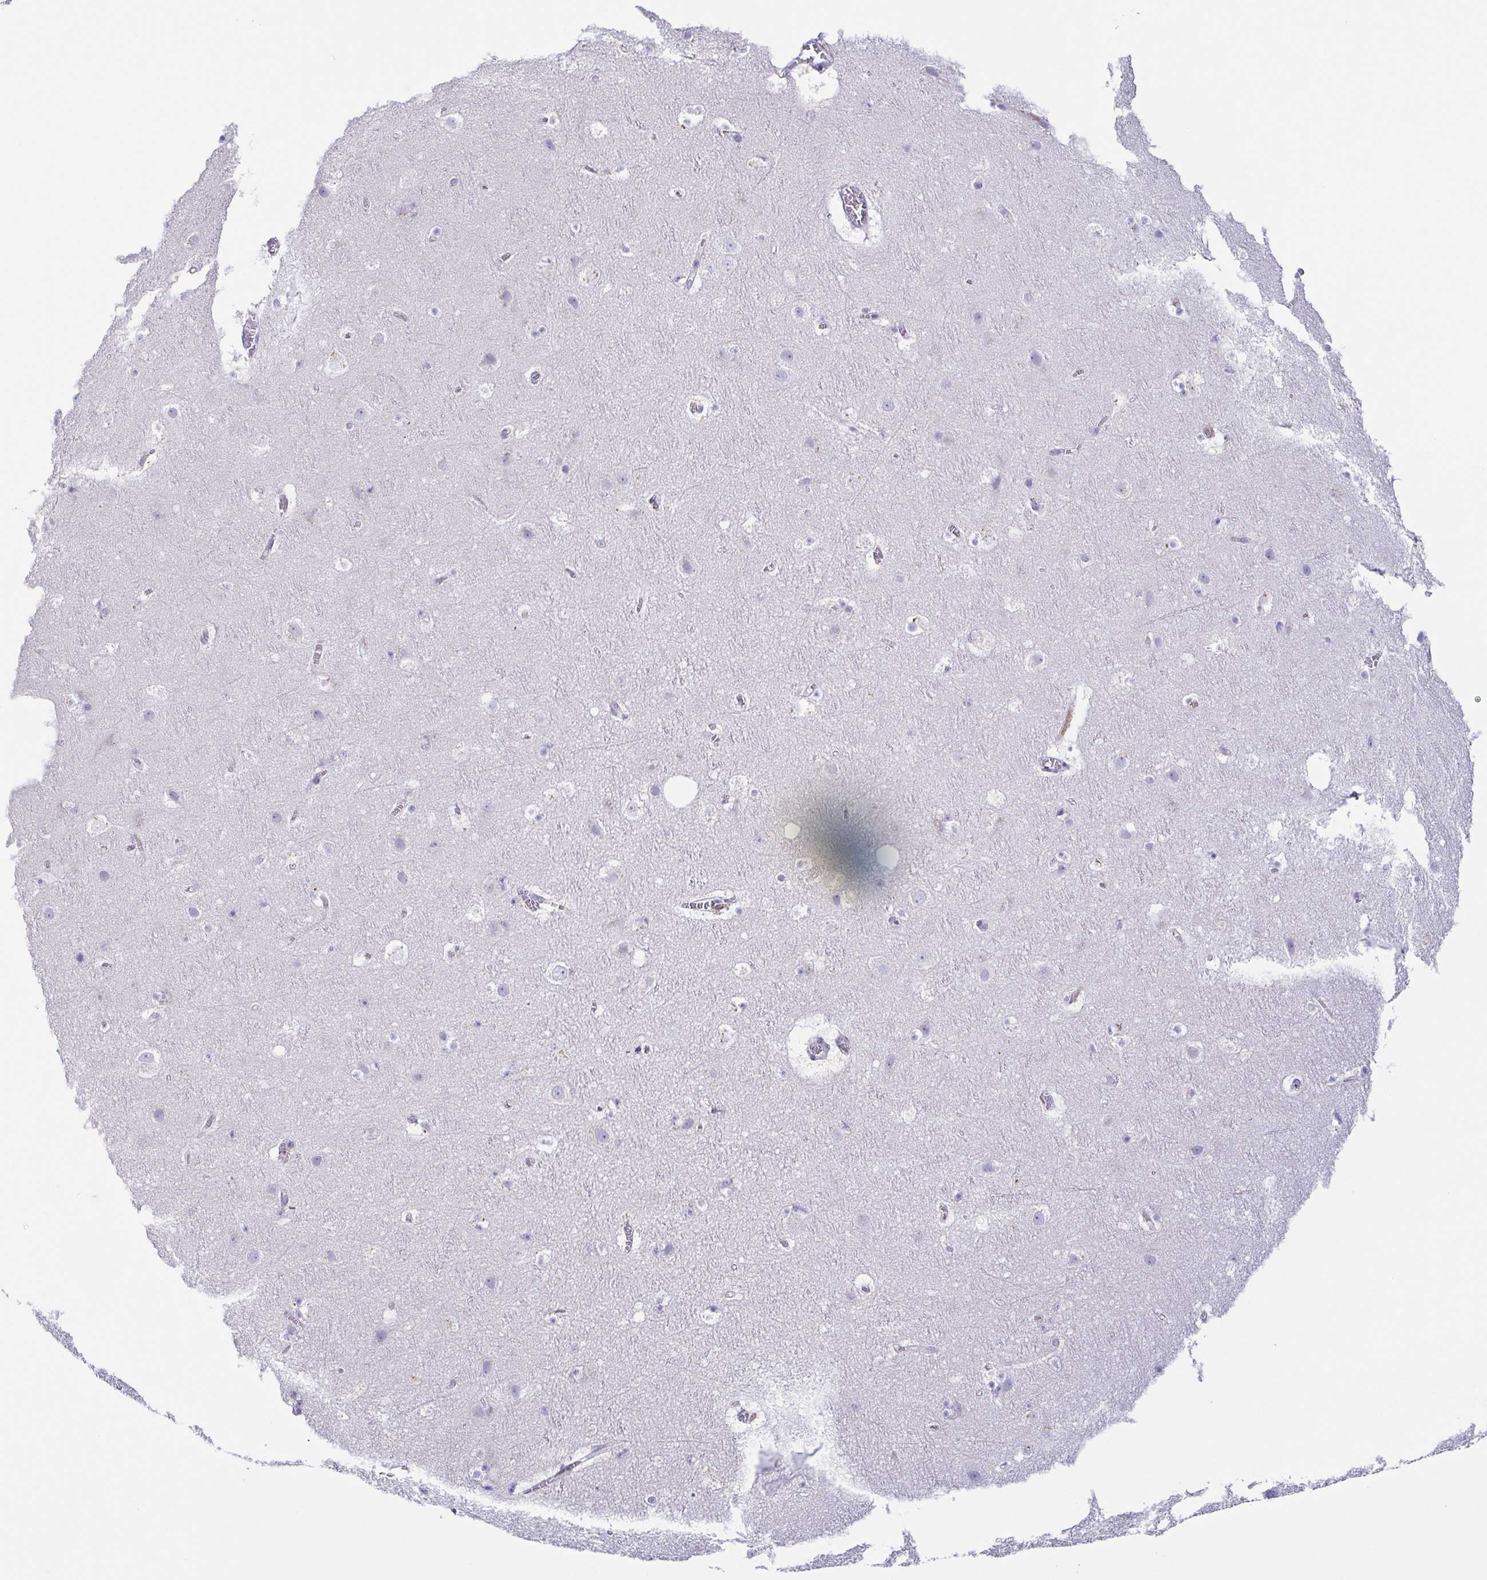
{"staining": {"intensity": "negative", "quantity": "none", "location": "none"}, "tissue": "cerebral cortex", "cell_type": "Endothelial cells", "image_type": "normal", "snomed": [{"axis": "morphology", "description": "Normal tissue, NOS"}, {"axis": "topography", "description": "Cerebral cortex"}], "caption": "High magnification brightfield microscopy of benign cerebral cortex stained with DAB (3,3'-diaminobenzidine) (brown) and counterstained with hematoxylin (blue): endothelial cells show no significant expression. (DAB (3,3'-diaminobenzidine) IHC visualized using brightfield microscopy, high magnification).", "gene": "LDLRAD1", "patient": {"sex": "female", "age": 42}}